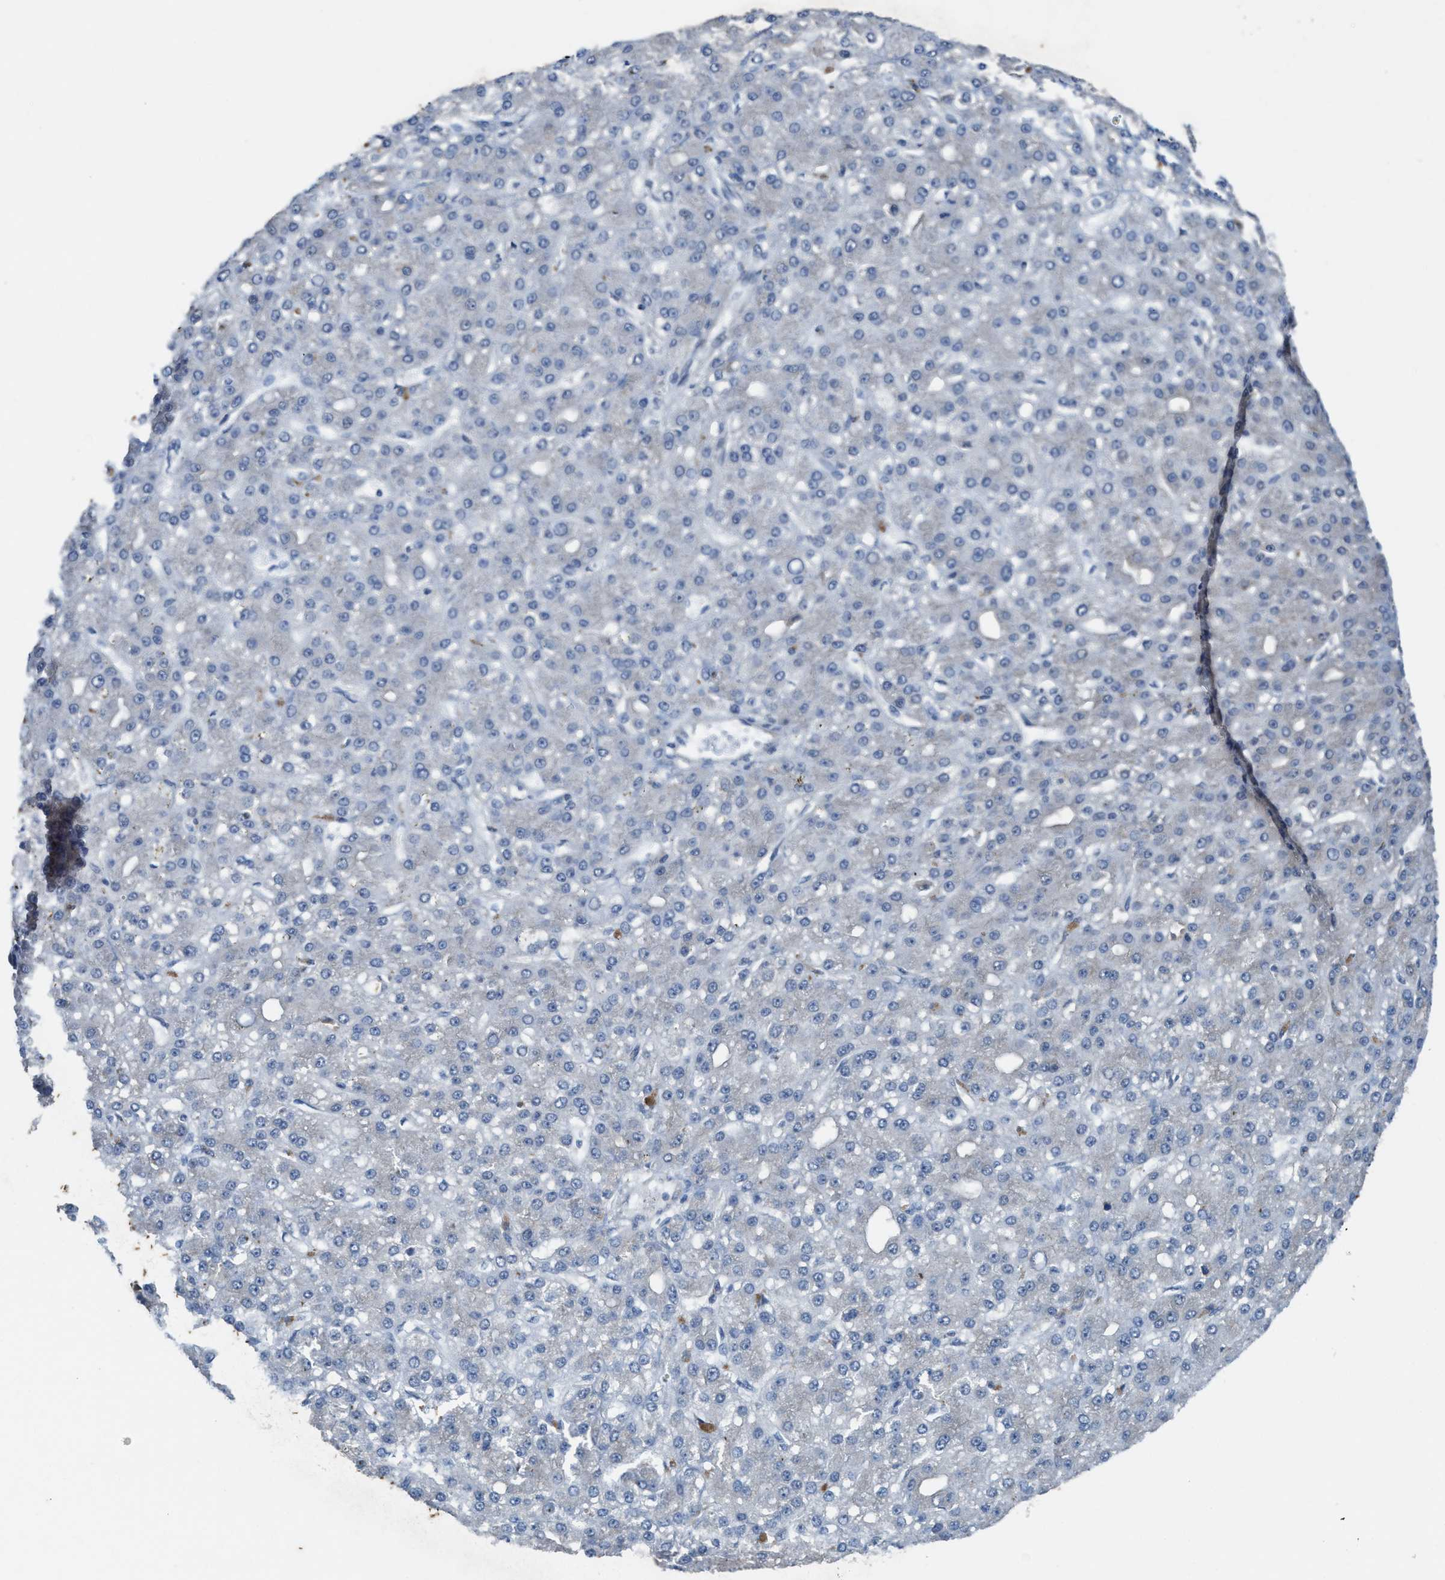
{"staining": {"intensity": "negative", "quantity": "none", "location": "none"}, "tissue": "liver cancer", "cell_type": "Tumor cells", "image_type": "cancer", "snomed": [{"axis": "morphology", "description": "Carcinoma, Hepatocellular, NOS"}, {"axis": "topography", "description": "Liver"}], "caption": "Tumor cells are negative for protein expression in human liver cancer.", "gene": "PLAA", "patient": {"sex": "male", "age": 67}}